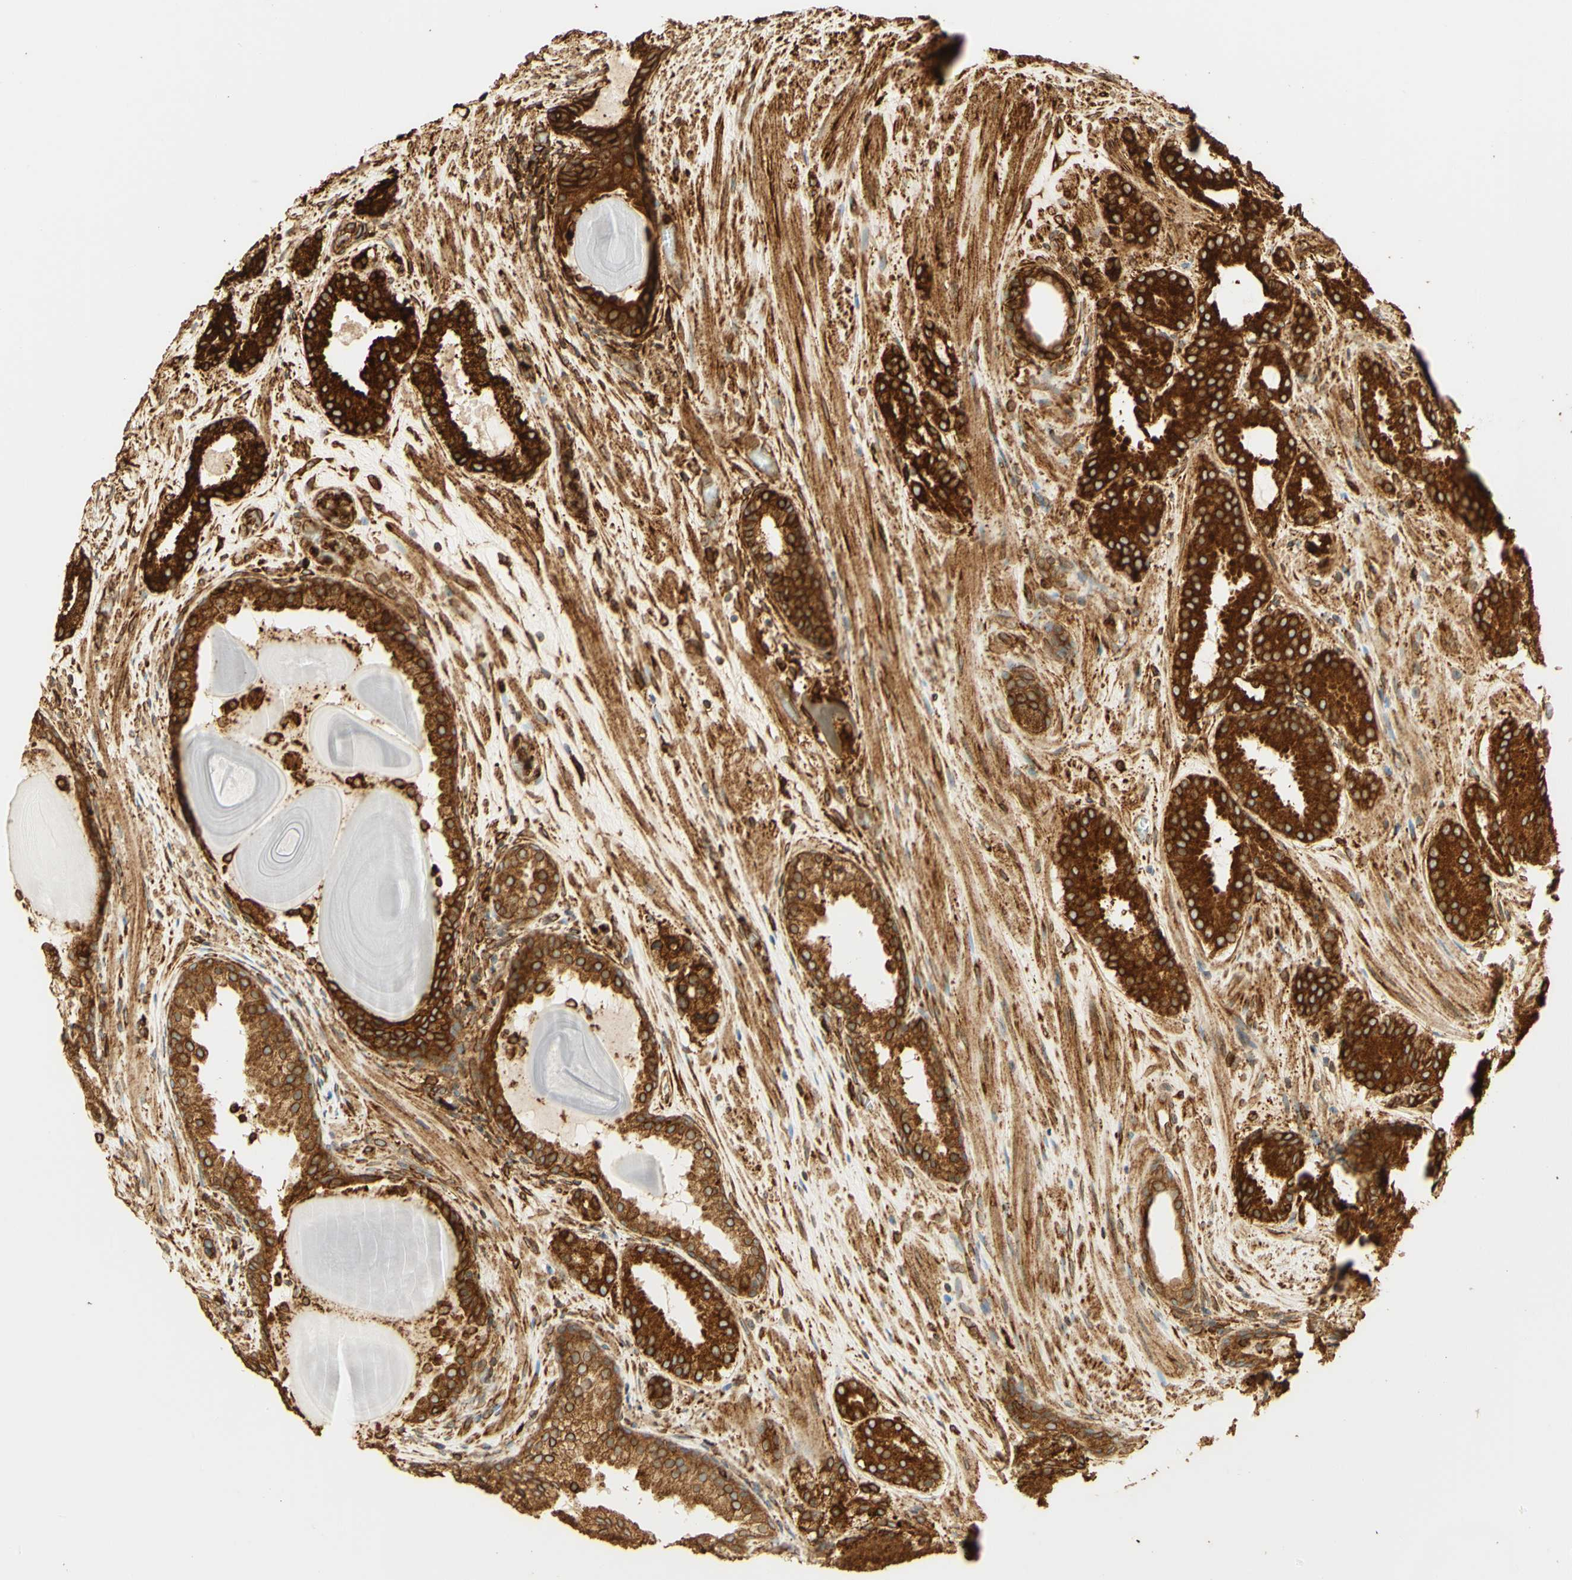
{"staining": {"intensity": "strong", "quantity": ">75%", "location": "cytoplasmic/membranous"}, "tissue": "prostate cancer", "cell_type": "Tumor cells", "image_type": "cancer", "snomed": [{"axis": "morphology", "description": "Adenocarcinoma, Low grade"}, {"axis": "topography", "description": "Prostate"}], "caption": "Immunohistochemistry photomicrograph of human adenocarcinoma (low-grade) (prostate) stained for a protein (brown), which displays high levels of strong cytoplasmic/membranous staining in about >75% of tumor cells.", "gene": "CANX", "patient": {"sex": "male", "age": 69}}